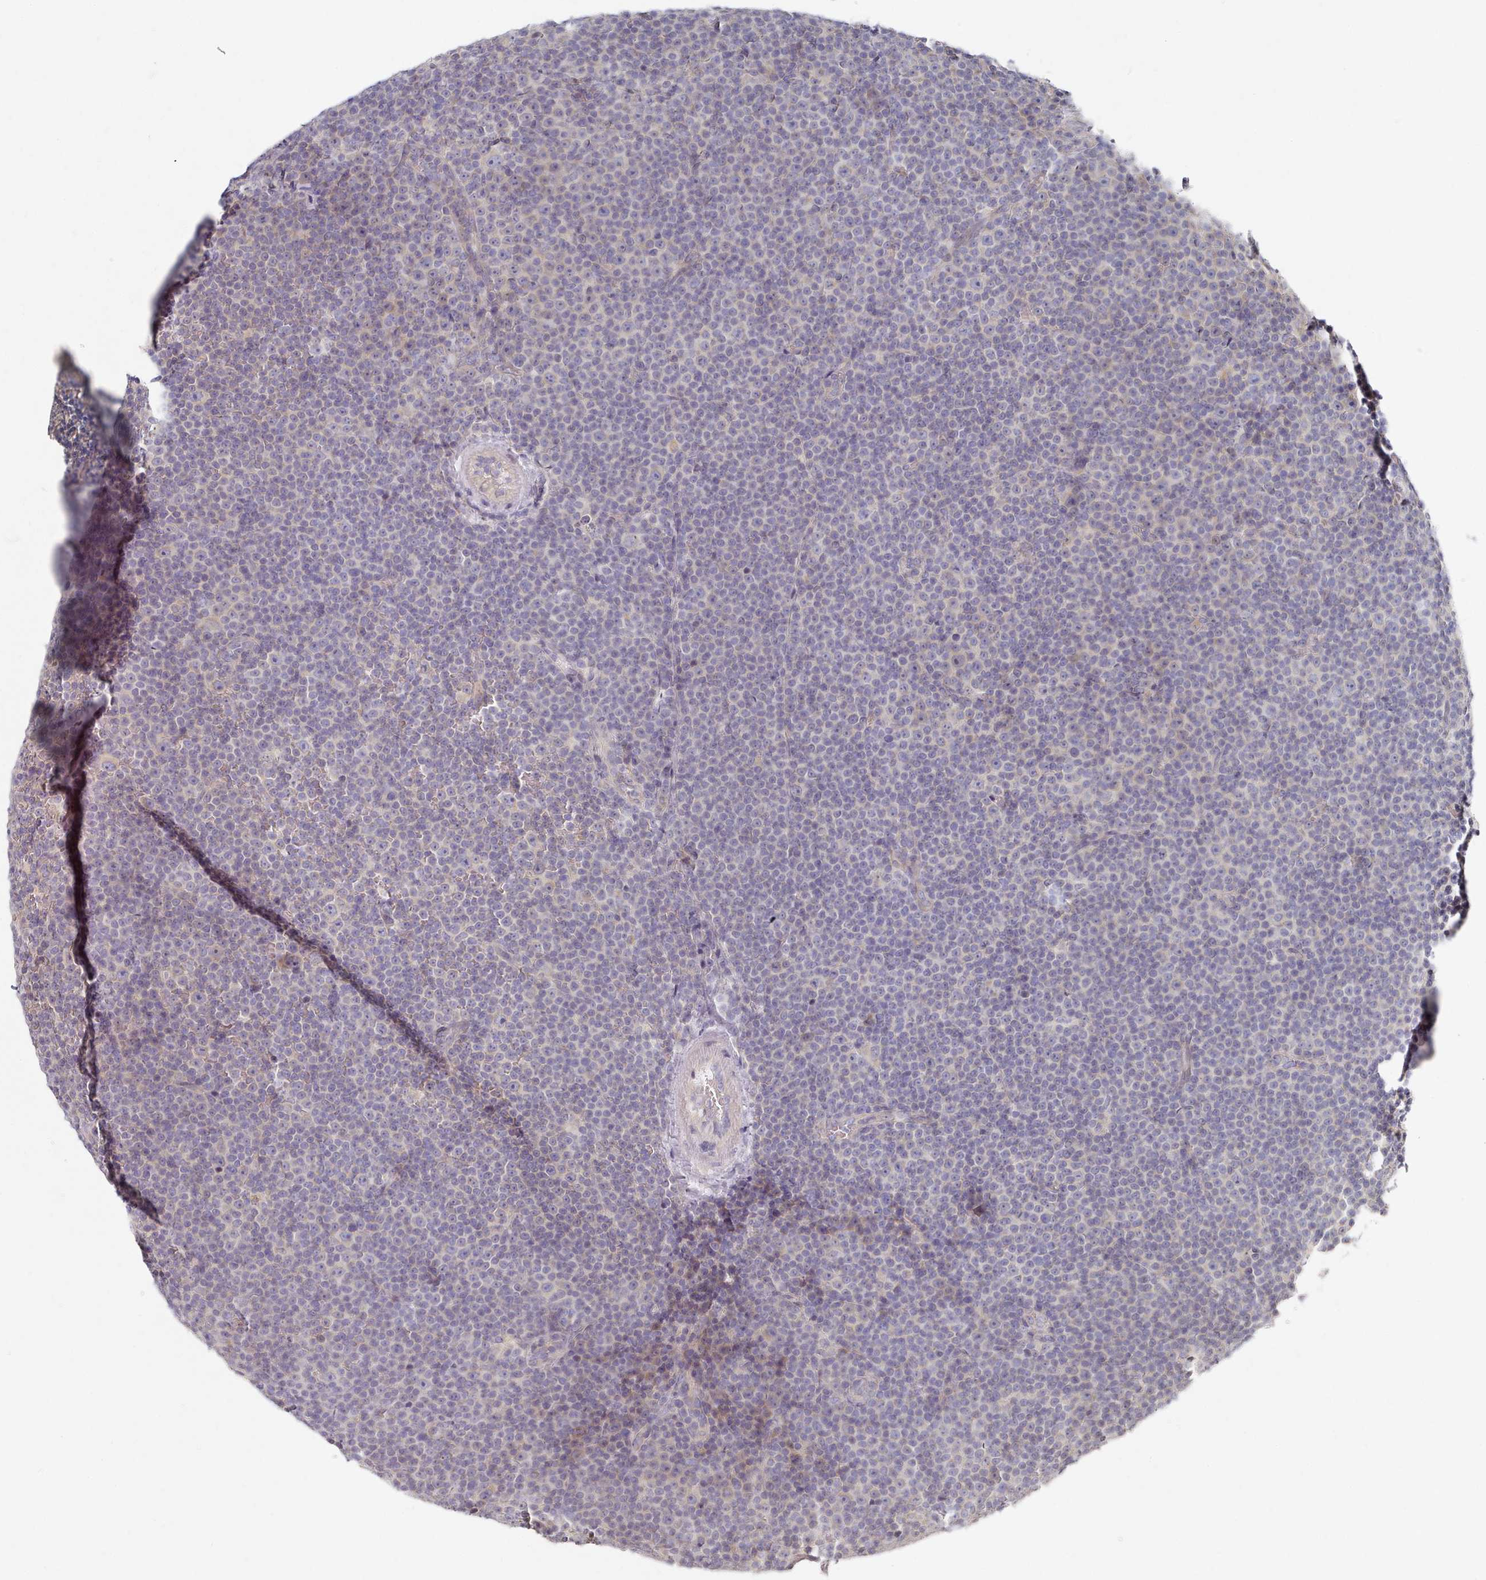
{"staining": {"intensity": "negative", "quantity": "none", "location": "none"}, "tissue": "lymphoma", "cell_type": "Tumor cells", "image_type": "cancer", "snomed": [{"axis": "morphology", "description": "Malignant lymphoma, non-Hodgkin's type, Low grade"}, {"axis": "topography", "description": "Lymph node"}], "caption": "The immunohistochemistry photomicrograph has no significant staining in tumor cells of malignant lymphoma, non-Hodgkin's type (low-grade) tissue.", "gene": "TYW1B", "patient": {"sex": "female", "age": 67}}